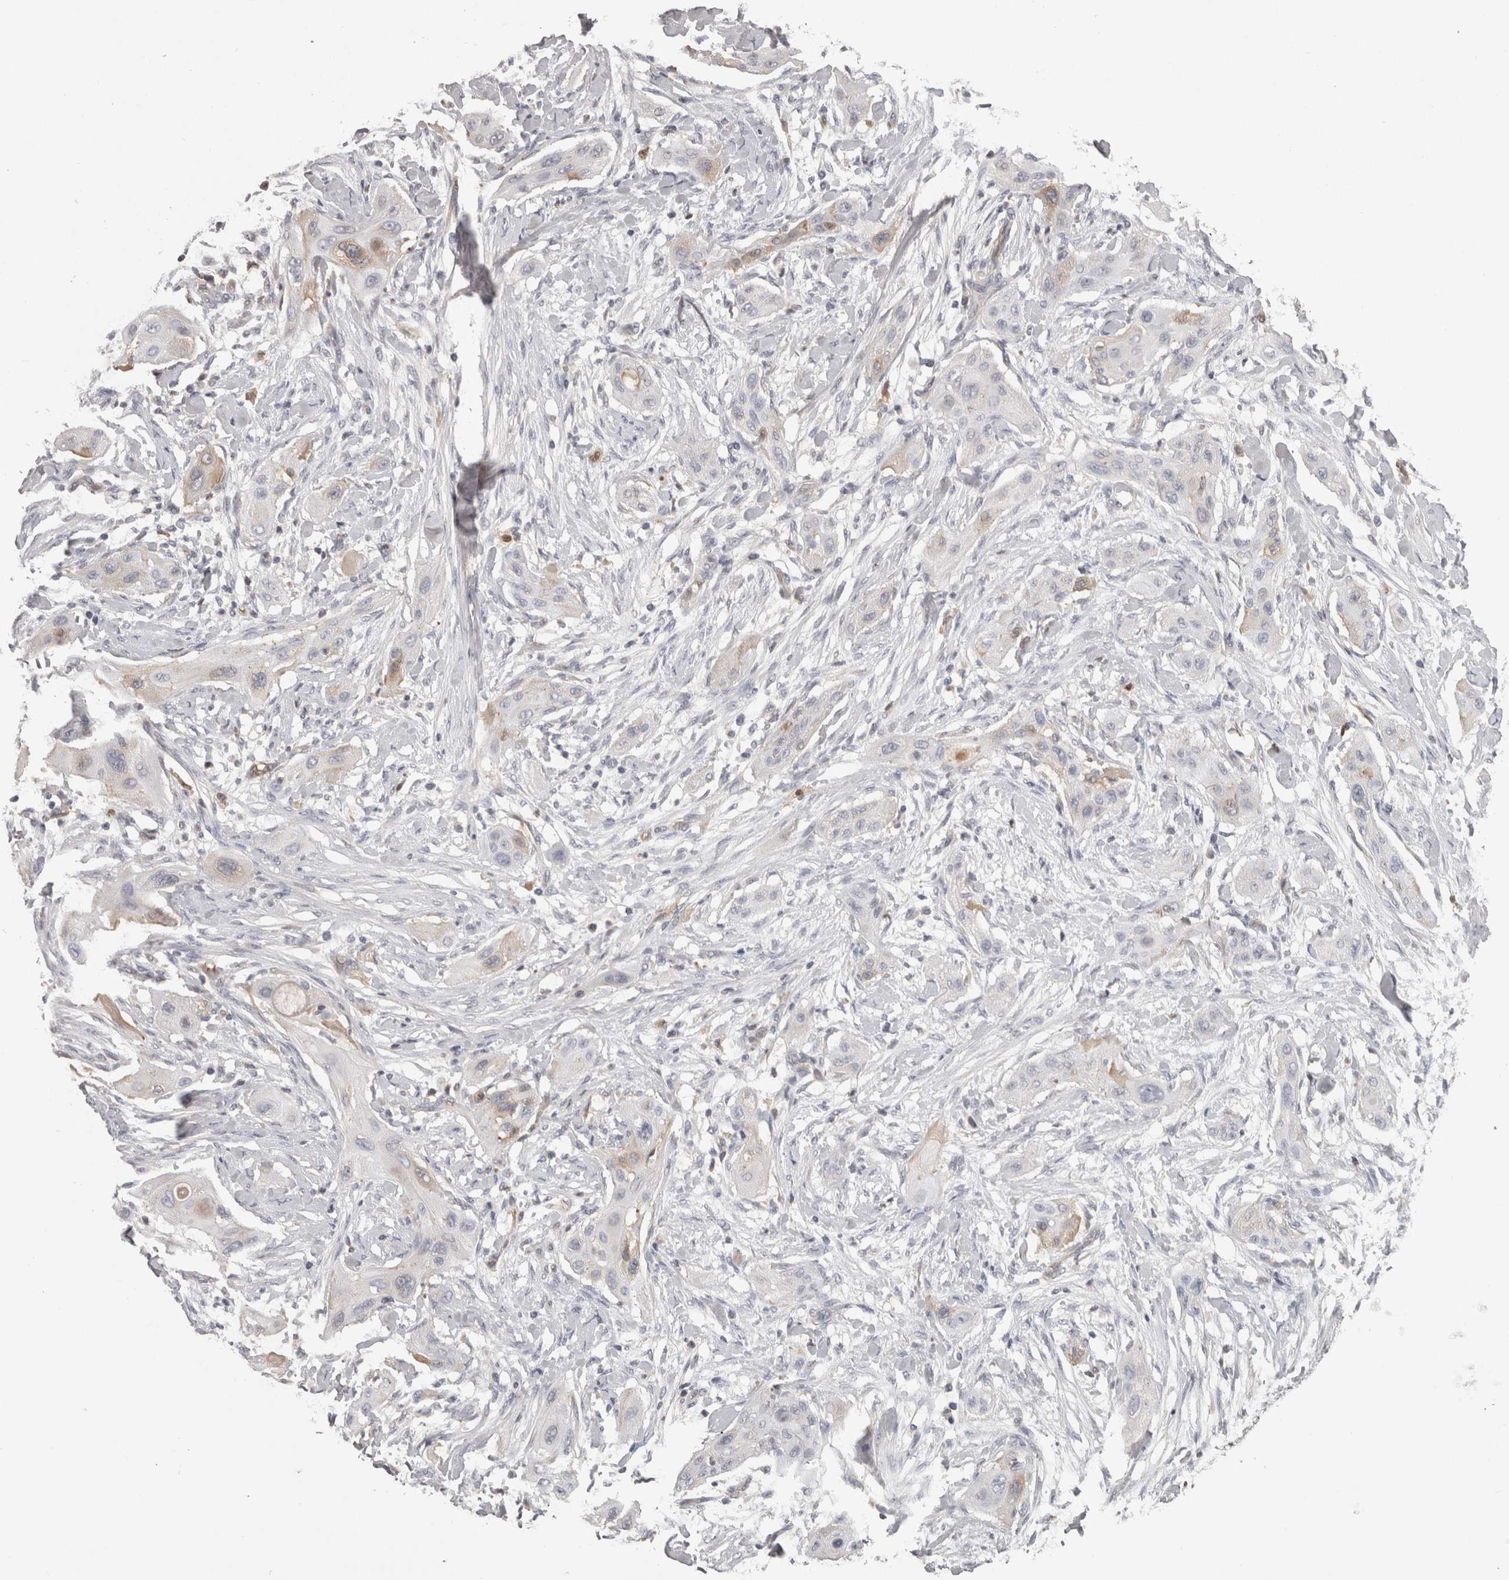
{"staining": {"intensity": "weak", "quantity": "<25%", "location": "cytoplasmic/membranous"}, "tissue": "lung cancer", "cell_type": "Tumor cells", "image_type": "cancer", "snomed": [{"axis": "morphology", "description": "Squamous cell carcinoma, NOS"}, {"axis": "topography", "description": "Lung"}], "caption": "This is an immunohistochemistry (IHC) histopathology image of squamous cell carcinoma (lung). There is no positivity in tumor cells.", "gene": "SAA4", "patient": {"sex": "female", "age": 47}}